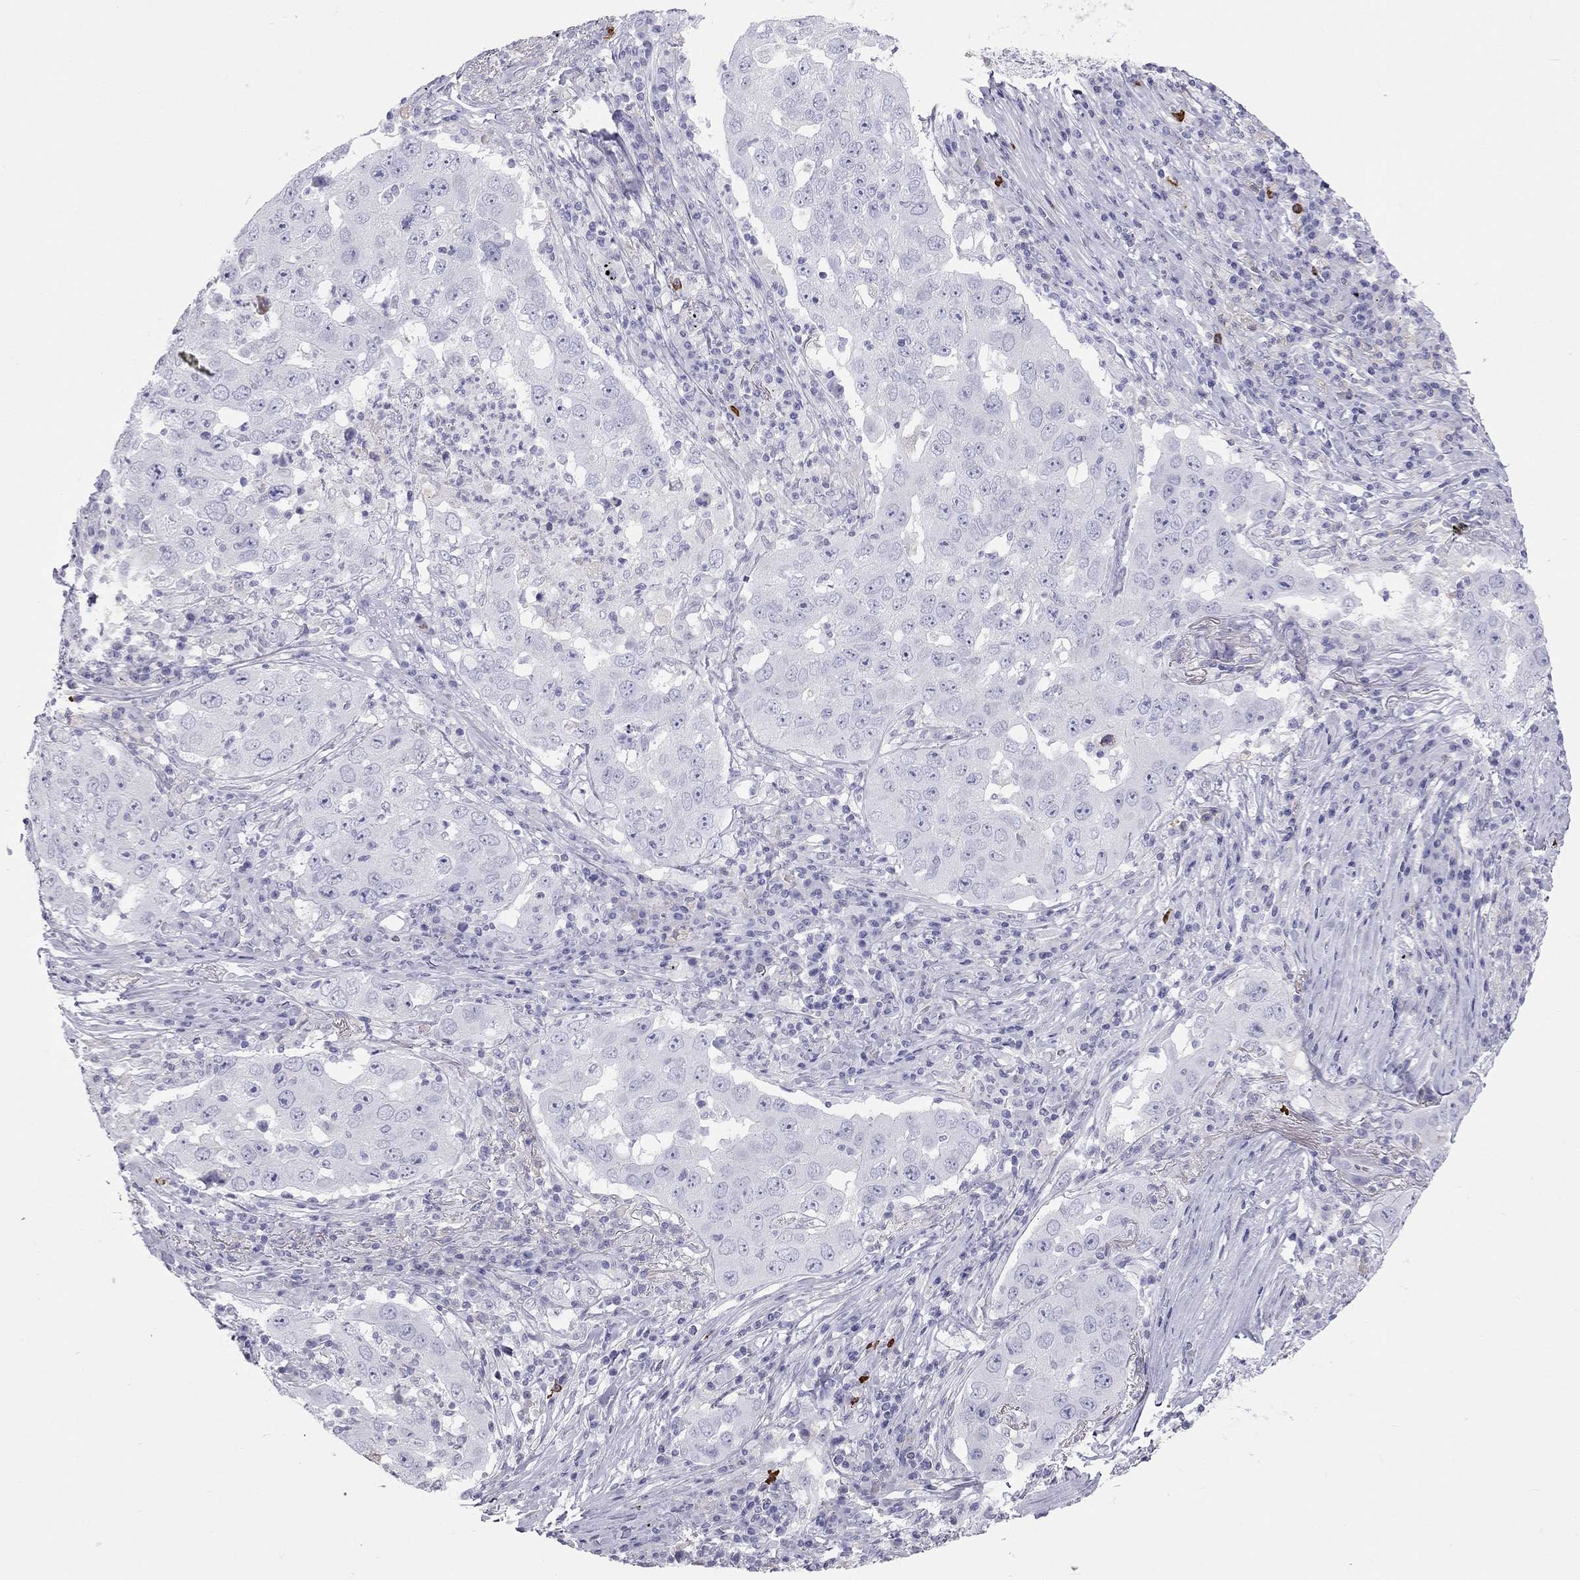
{"staining": {"intensity": "negative", "quantity": "none", "location": "none"}, "tissue": "lung cancer", "cell_type": "Tumor cells", "image_type": "cancer", "snomed": [{"axis": "morphology", "description": "Adenocarcinoma, NOS"}, {"axis": "topography", "description": "Lung"}], "caption": "Lung cancer was stained to show a protein in brown. There is no significant expression in tumor cells. (Brightfield microscopy of DAB immunohistochemistry (IHC) at high magnification).", "gene": "KLRG1", "patient": {"sex": "male", "age": 73}}